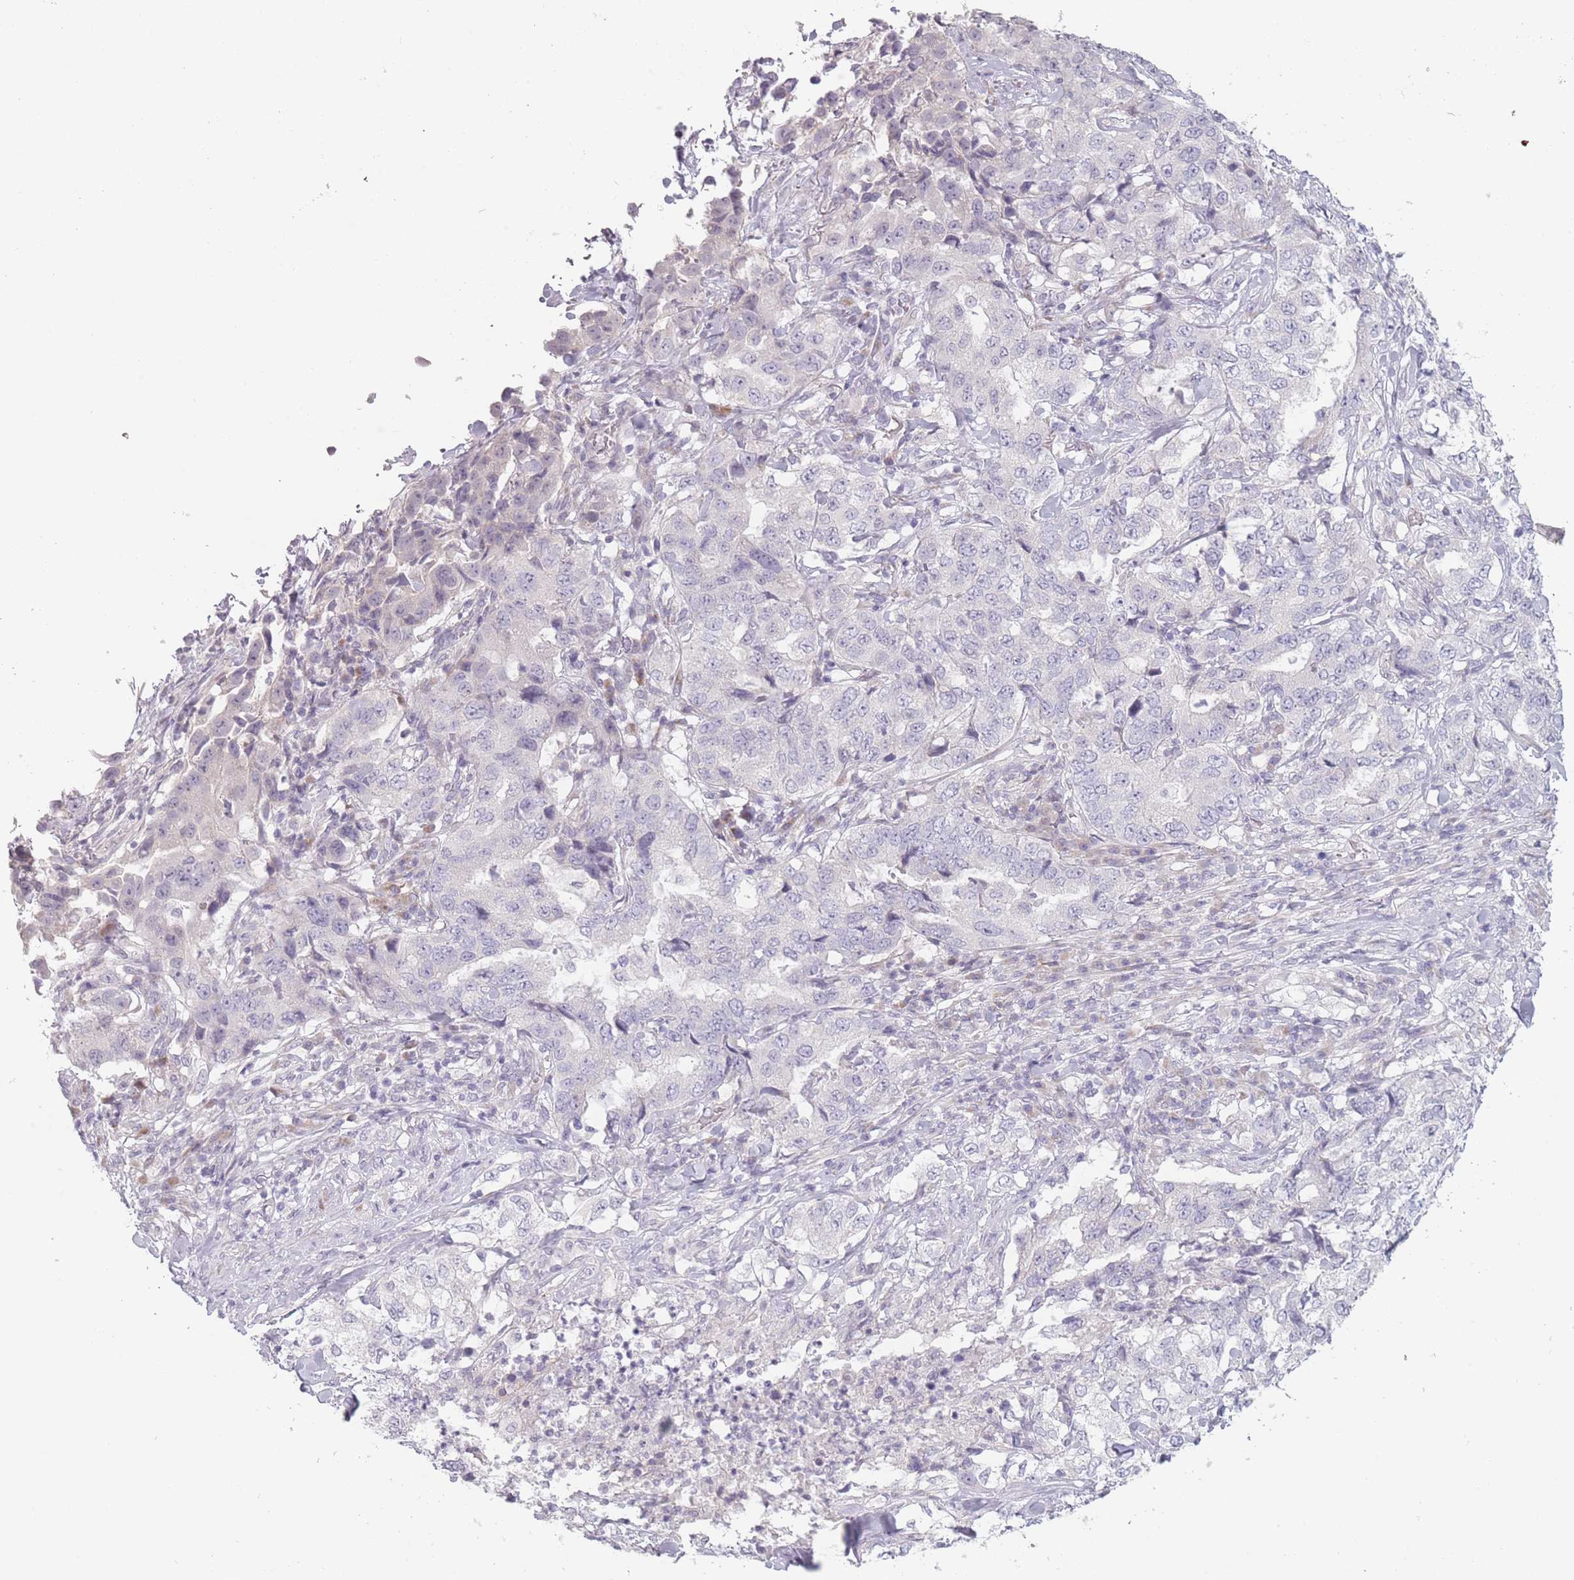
{"staining": {"intensity": "negative", "quantity": "none", "location": "none"}, "tissue": "lung cancer", "cell_type": "Tumor cells", "image_type": "cancer", "snomed": [{"axis": "morphology", "description": "Adenocarcinoma, NOS"}, {"axis": "topography", "description": "Lung"}], "caption": "There is no significant staining in tumor cells of adenocarcinoma (lung).", "gene": "RASL10B", "patient": {"sex": "female", "age": 51}}